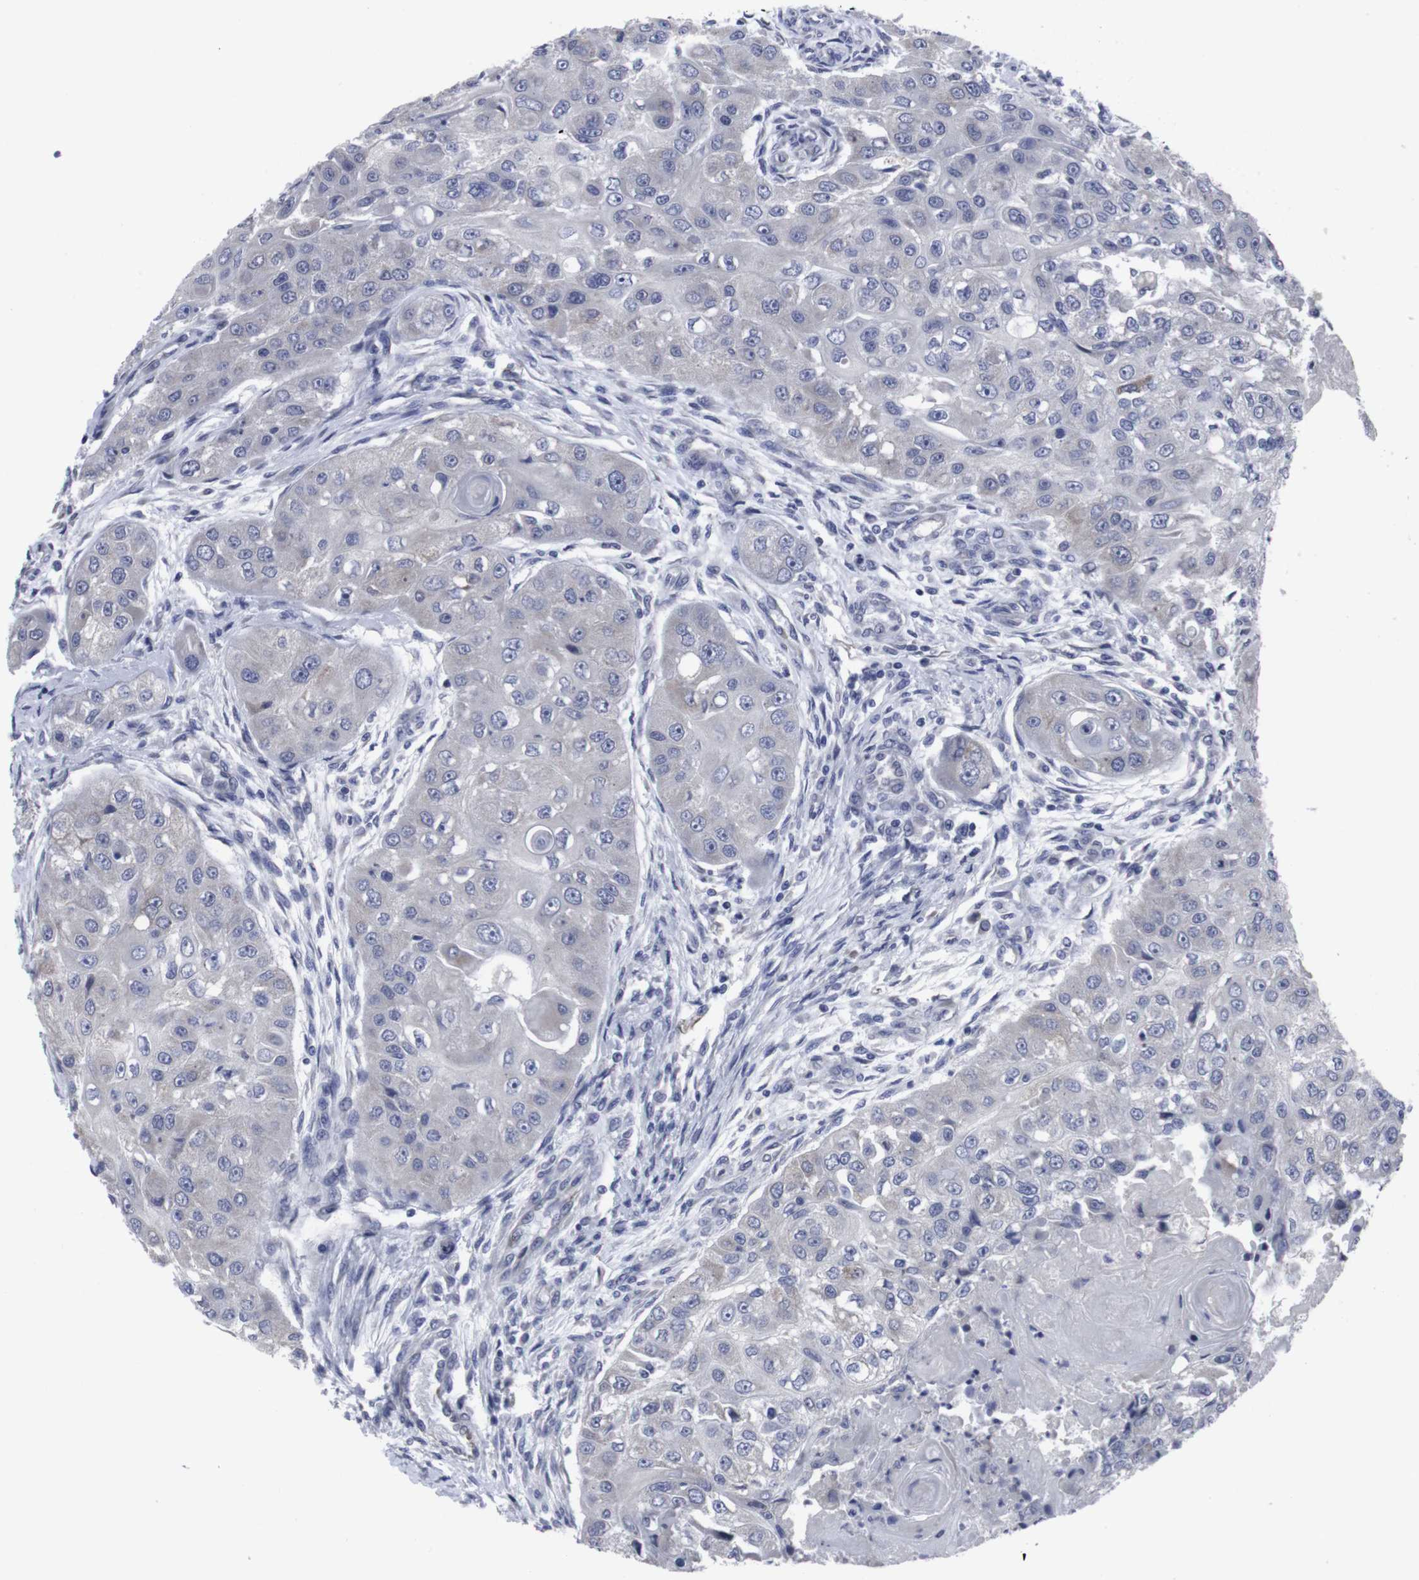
{"staining": {"intensity": "negative", "quantity": "none", "location": "none"}, "tissue": "head and neck cancer", "cell_type": "Tumor cells", "image_type": "cancer", "snomed": [{"axis": "morphology", "description": "Normal tissue, NOS"}, {"axis": "morphology", "description": "Squamous cell carcinoma, NOS"}, {"axis": "topography", "description": "Skeletal muscle"}, {"axis": "topography", "description": "Head-Neck"}], "caption": "Immunohistochemical staining of head and neck squamous cell carcinoma displays no significant positivity in tumor cells.", "gene": "SNCG", "patient": {"sex": "male", "age": 51}}